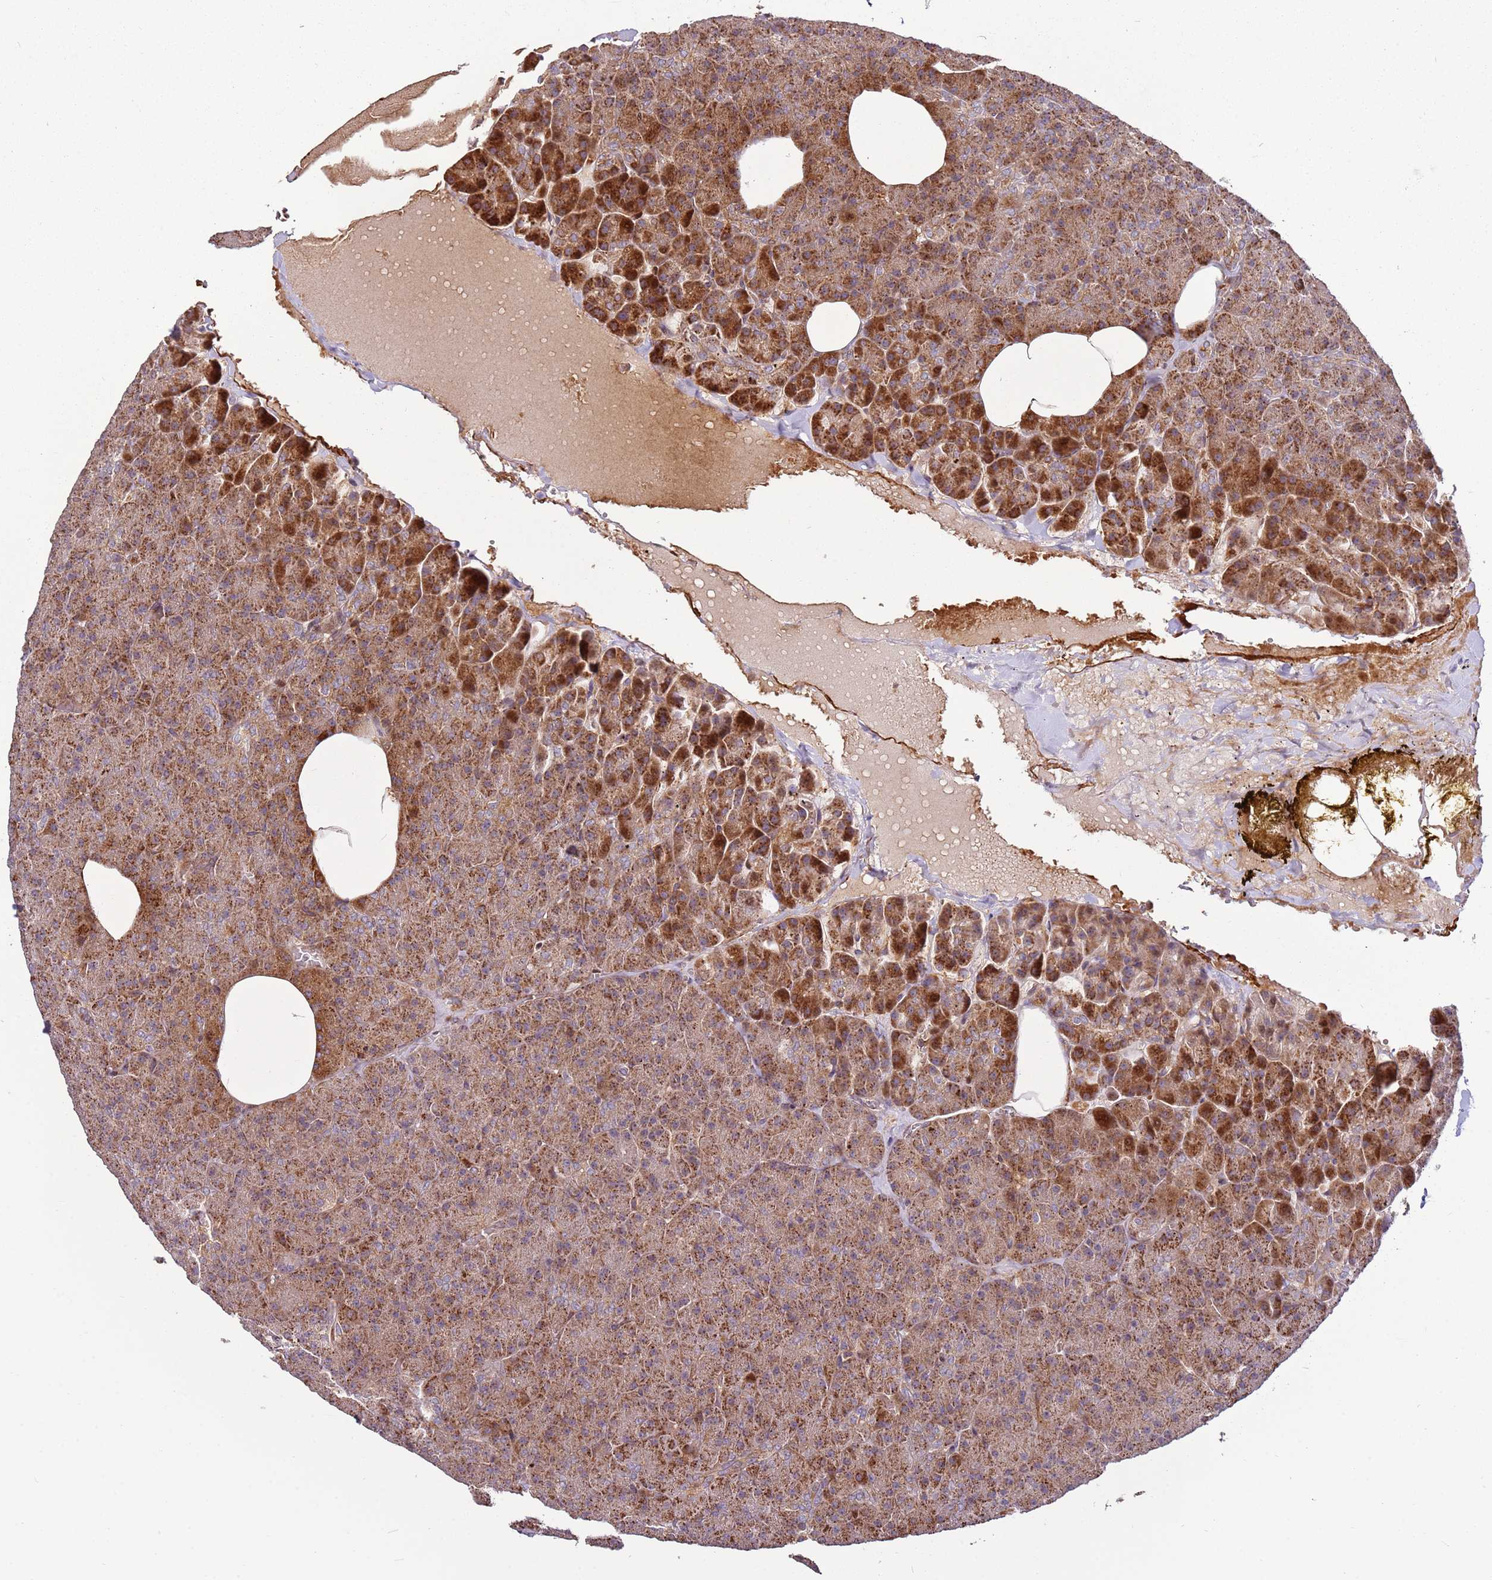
{"staining": {"intensity": "strong", "quantity": ">75%", "location": "cytoplasmic/membranous"}, "tissue": "pancreas", "cell_type": "Exocrine glandular cells", "image_type": "normal", "snomed": [{"axis": "morphology", "description": "Normal tissue, NOS"}, {"axis": "morphology", "description": "Carcinoid, malignant, NOS"}, {"axis": "topography", "description": "Pancreas"}], "caption": "High-magnification brightfield microscopy of normal pancreas stained with DAB (brown) and counterstained with hematoxylin (blue). exocrine glandular cells exhibit strong cytoplasmic/membranous expression is present in about>75% of cells. (Brightfield microscopy of DAB IHC at high magnification).", "gene": "RHBDL1", "patient": {"sex": "female", "age": 35}}